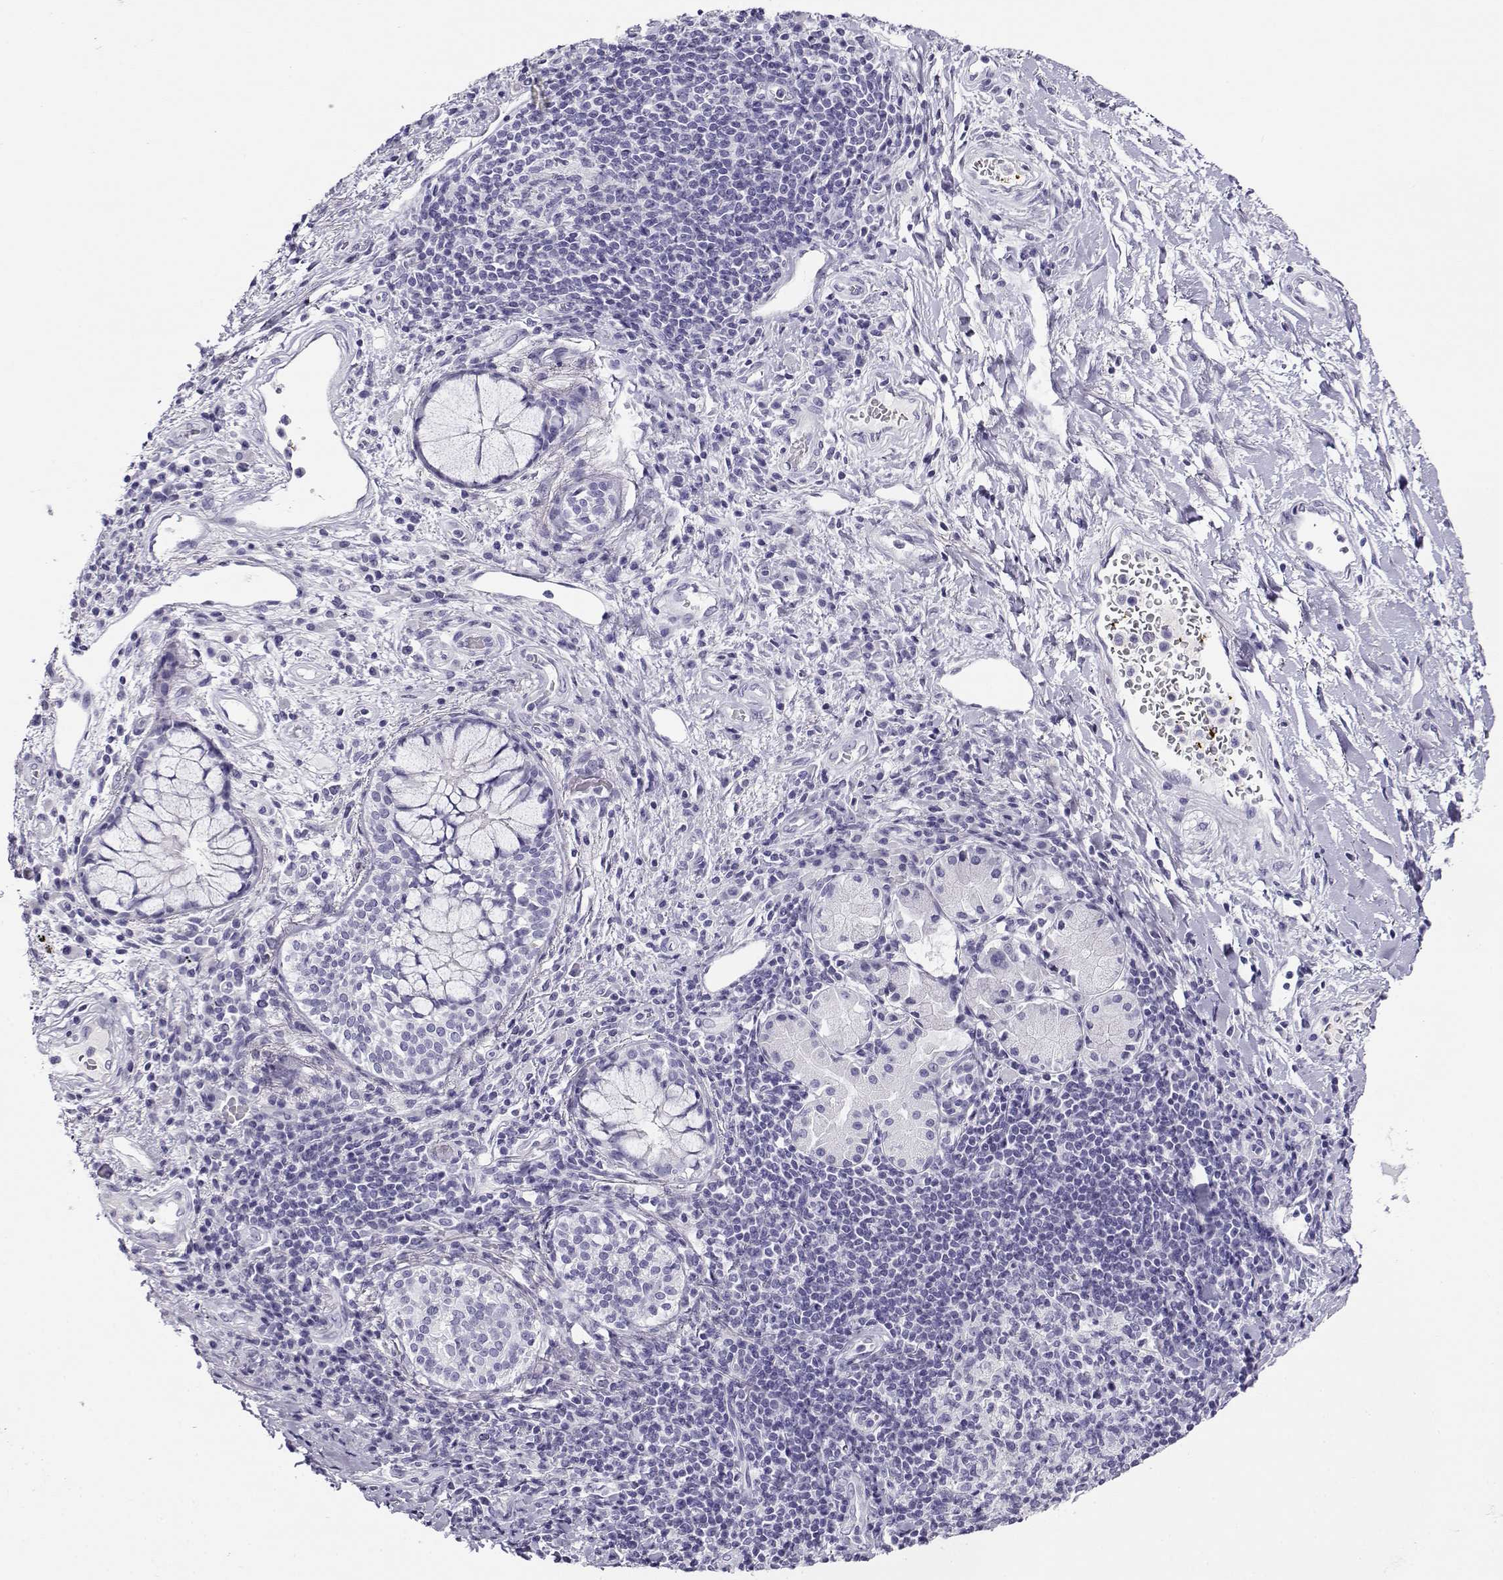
{"staining": {"intensity": "negative", "quantity": "none", "location": "none"}, "tissue": "lung cancer", "cell_type": "Tumor cells", "image_type": "cancer", "snomed": [{"axis": "morphology", "description": "Normal tissue, NOS"}, {"axis": "morphology", "description": "Squamous cell carcinoma, NOS"}, {"axis": "topography", "description": "Bronchus"}, {"axis": "topography", "description": "Lung"}], "caption": "This is a micrograph of immunohistochemistry staining of lung cancer, which shows no expression in tumor cells.", "gene": "RHOXF2", "patient": {"sex": "male", "age": 64}}